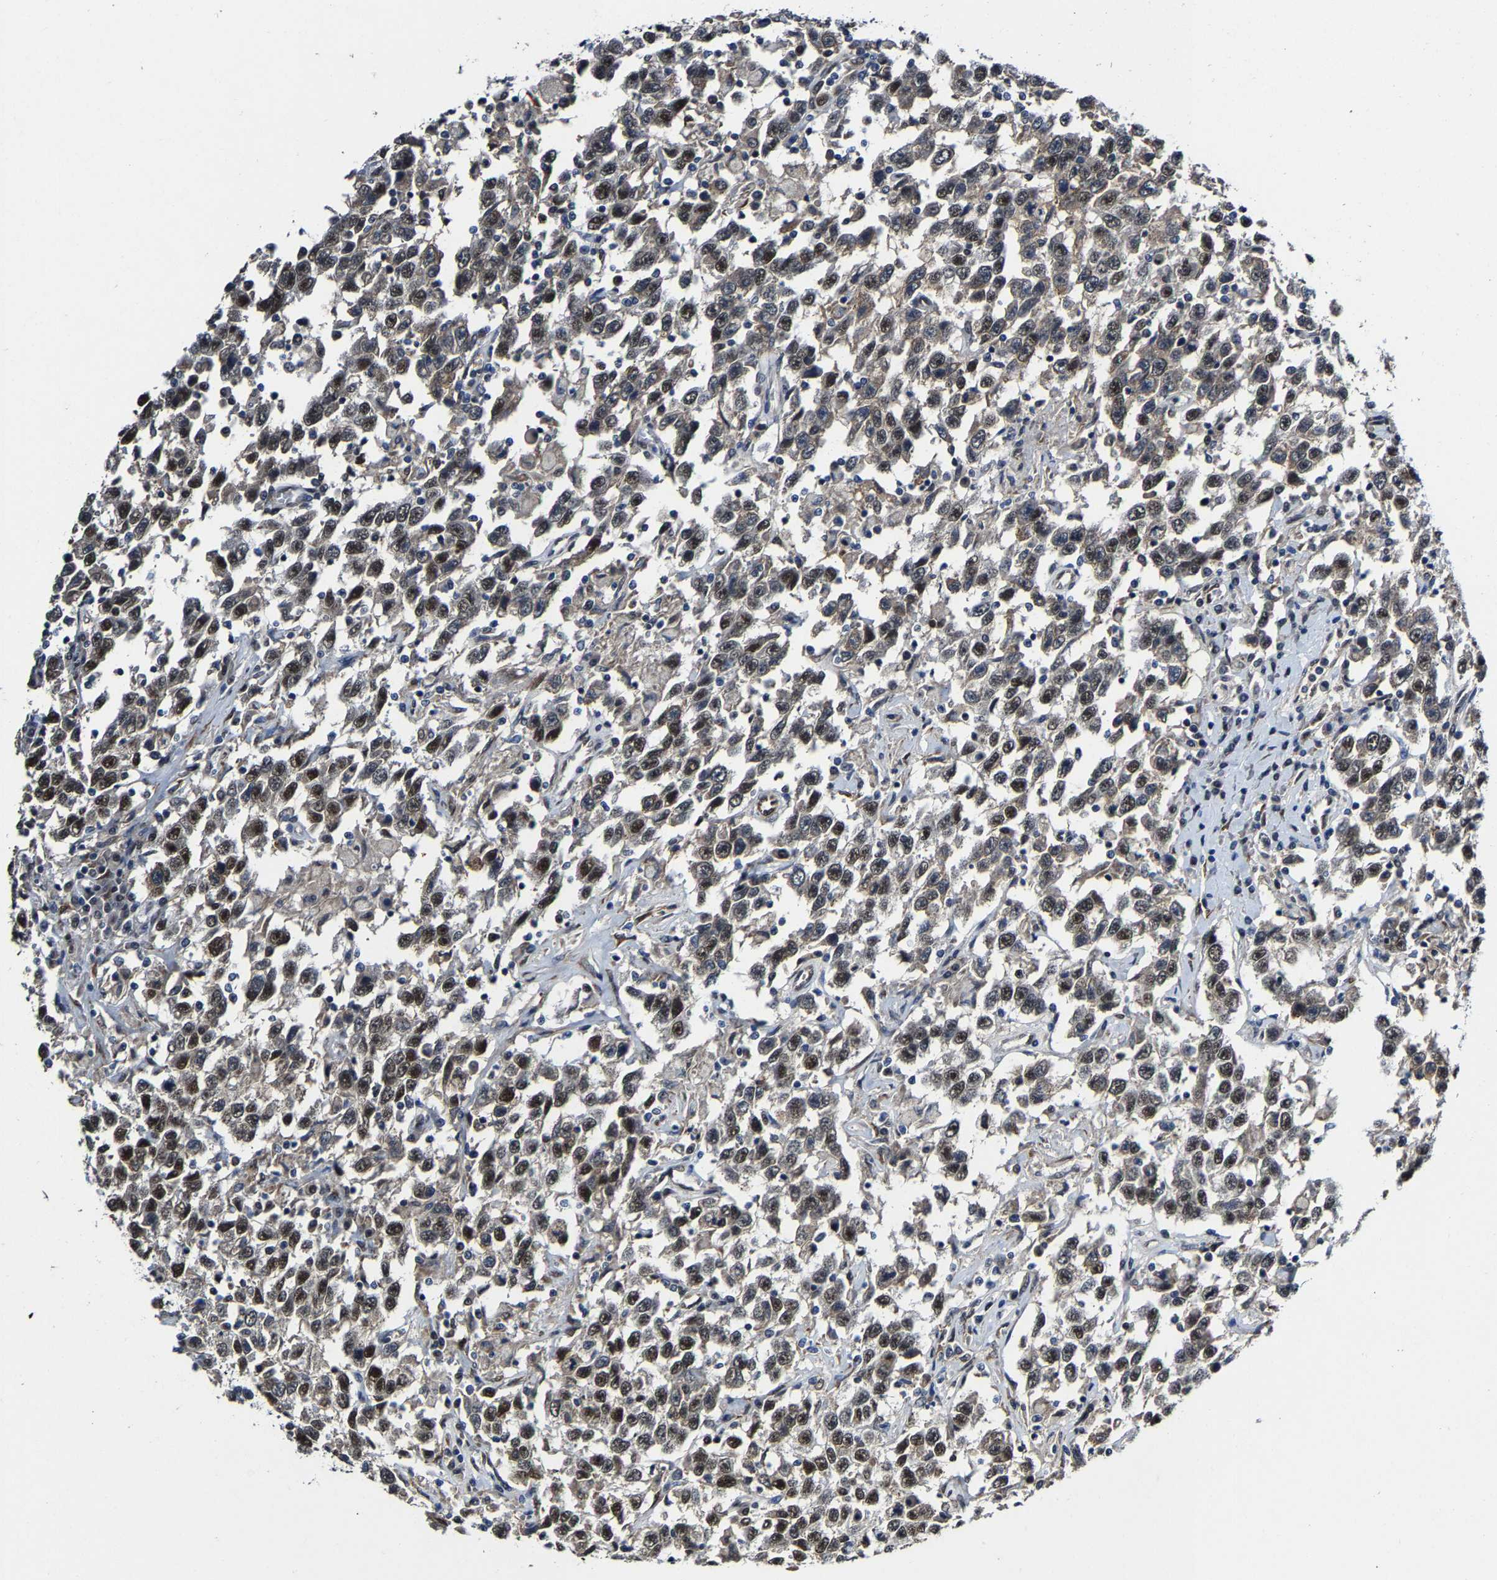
{"staining": {"intensity": "strong", "quantity": ">75%", "location": "nuclear"}, "tissue": "testis cancer", "cell_type": "Tumor cells", "image_type": "cancer", "snomed": [{"axis": "morphology", "description": "Seminoma, NOS"}, {"axis": "topography", "description": "Testis"}], "caption": "Protein expression analysis of testis cancer (seminoma) displays strong nuclear staining in about >75% of tumor cells.", "gene": "METTL1", "patient": {"sex": "male", "age": 41}}